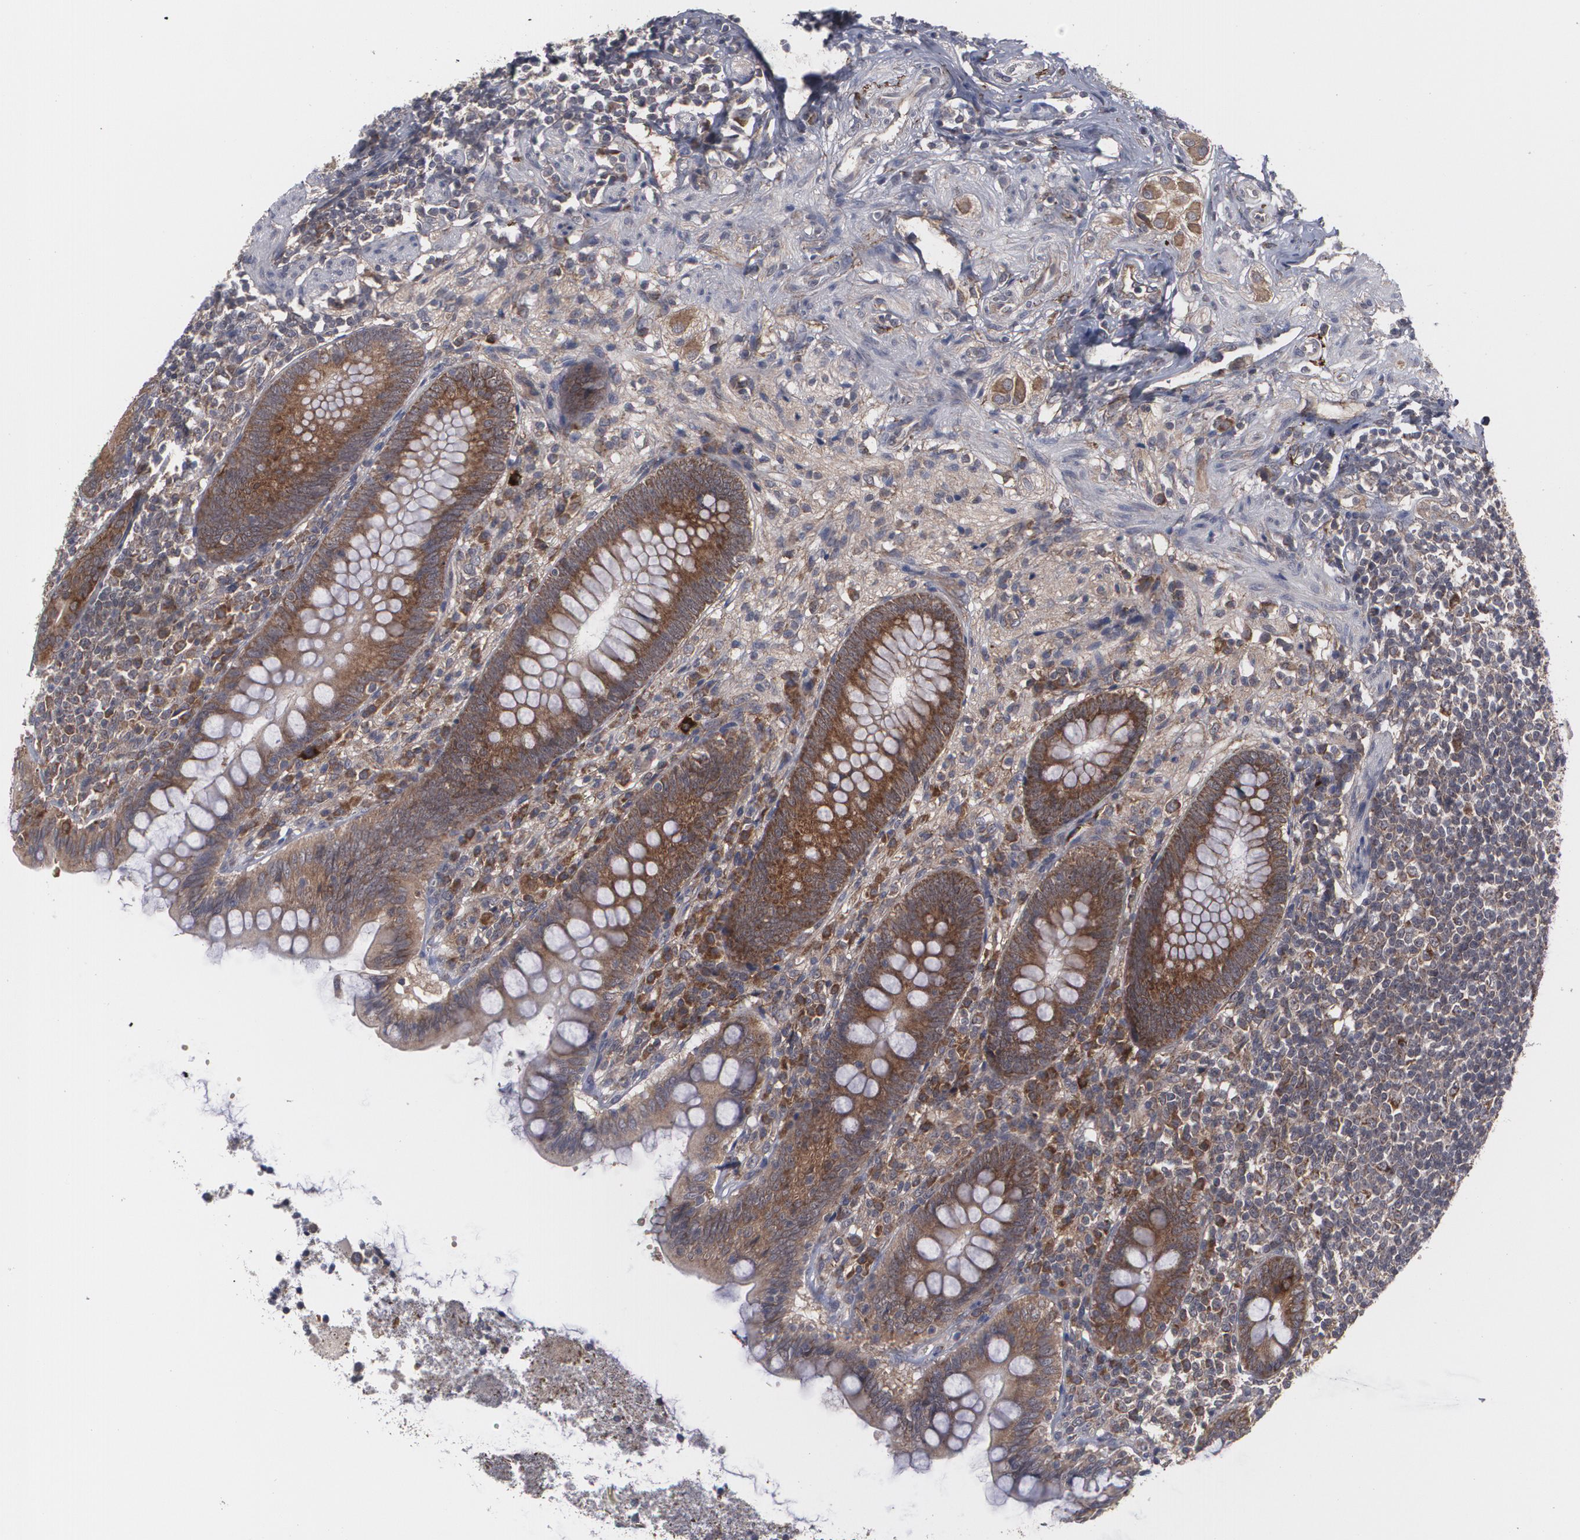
{"staining": {"intensity": "moderate", "quantity": ">75%", "location": "cytoplasmic/membranous"}, "tissue": "appendix", "cell_type": "Glandular cells", "image_type": "normal", "snomed": [{"axis": "morphology", "description": "Normal tissue, NOS"}, {"axis": "topography", "description": "Appendix"}], "caption": "DAB immunohistochemical staining of unremarkable human appendix displays moderate cytoplasmic/membranous protein expression in about >75% of glandular cells.", "gene": "BMP6", "patient": {"sex": "female", "age": 66}}